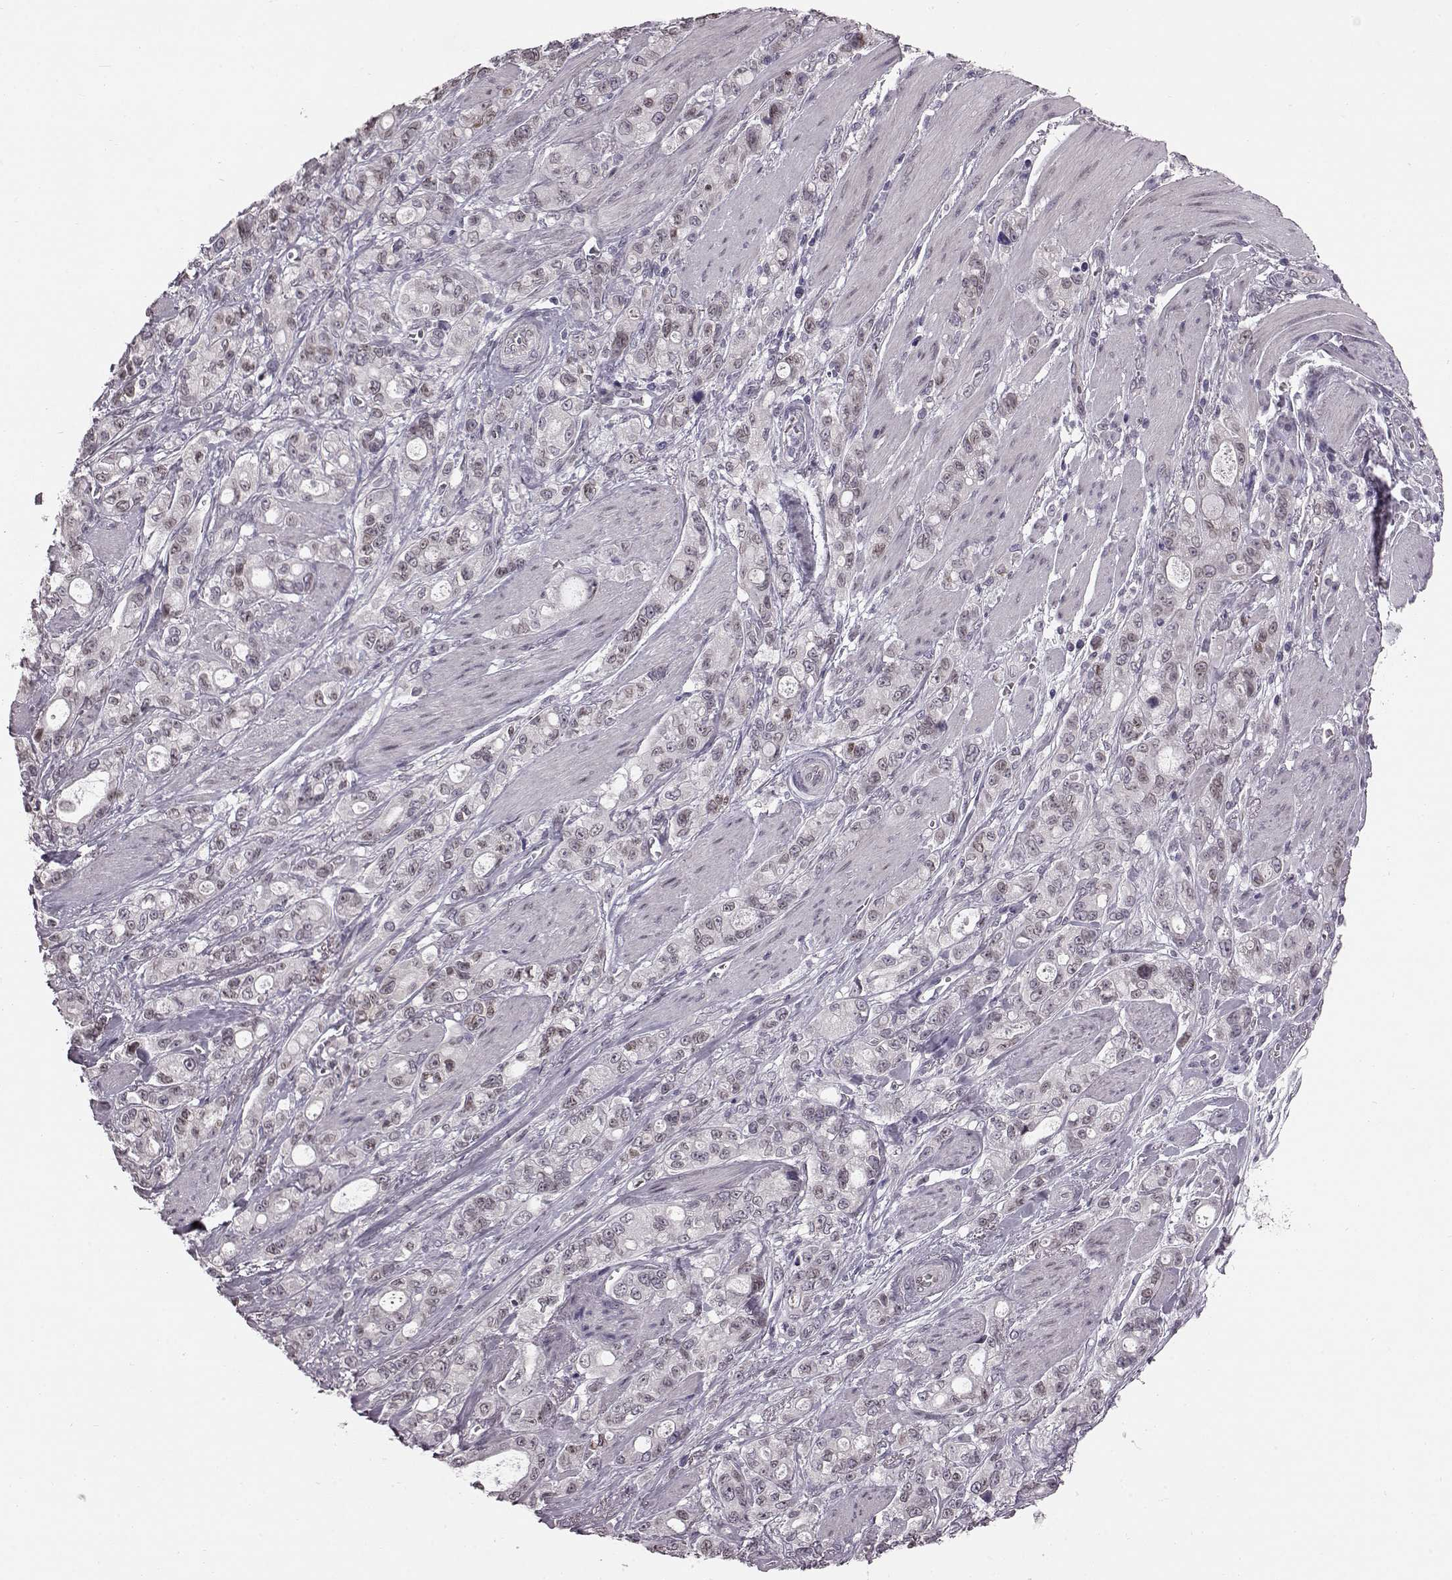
{"staining": {"intensity": "weak", "quantity": "<25%", "location": "nuclear"}, "tissue": "stomach cancer", "cell_type": "Tumor cells", "image_type": "cancer", "snomed": [{"axis": "morphology", "description": "Adenocarcinoma, NOS"}, {"axis": "topography", "description": "Stomach"}], "caption": "IHC photomicrograph of neoplastic tissue: stomach adenocarcinoma stained with DAB exhibits no significant protein staining in tumor cells.", "gene": "TCHHL1", "patient": {"sex": "male", "age": 63}}